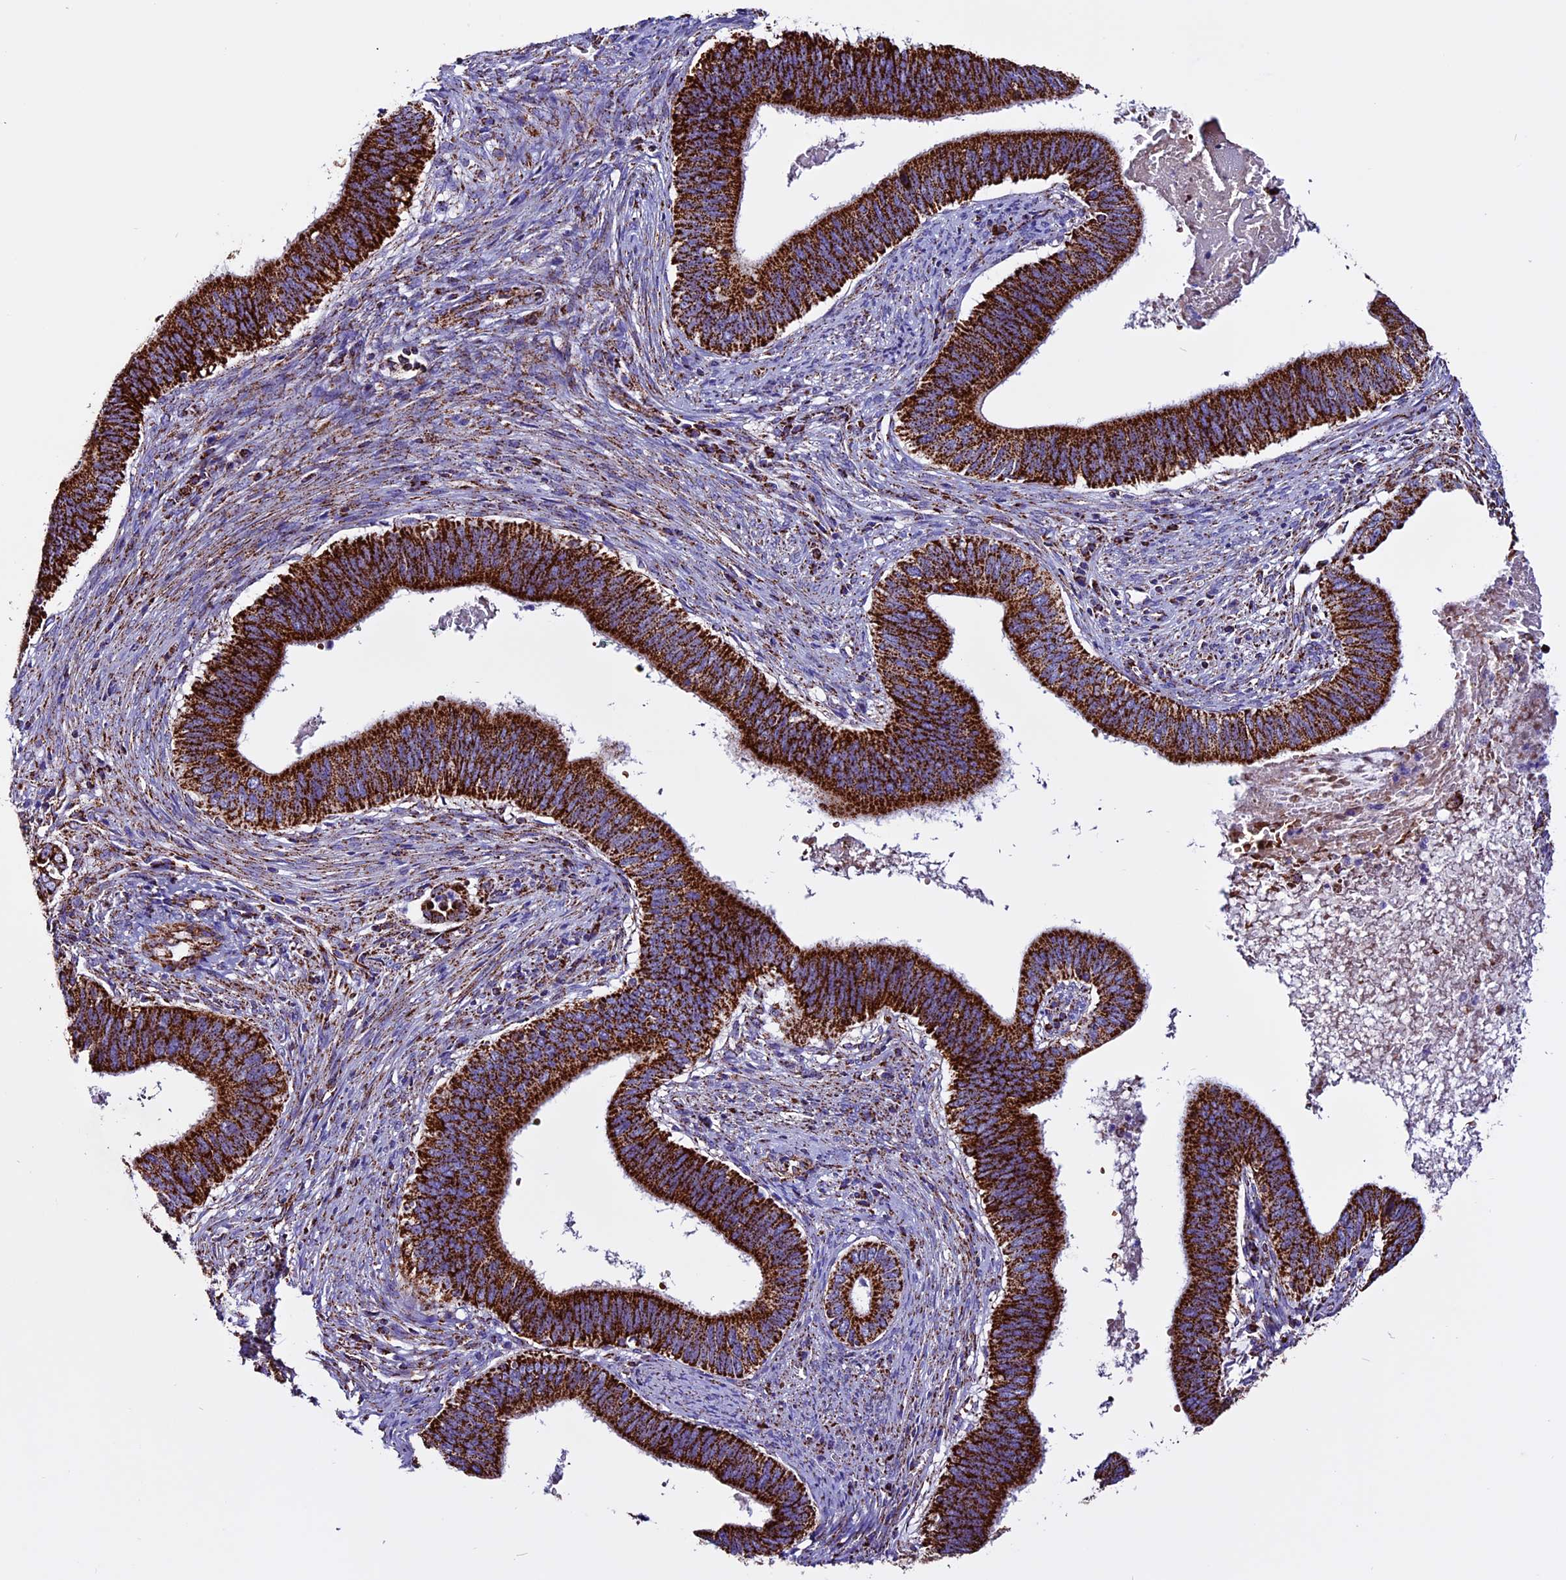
{"staining": {"intensity": "strong", "quantity": ">75%", "location": "cytoplasmic/membranous"}, "tissue": "cervical cancer", "cell_type": "Tumor cells", "image_type": "cancer", "snomed": [{"axis": "morphology", "description": "Adenocarcinoma, NOS"}, {"axis": "topography", "description": "Cervix"}], "caption": "Strong cytoplasmic/membranous protein staining is appreciated in approximately >75% of tumor cells in cervical cancer (adenocarcinoma). The protein is stained brown, and the nuclei are stained in blue (DAB IHC with brightfield microscopy, high magnification).", "gene": "CX3CL1", "patient": {"sex": "female", "age": 42}}